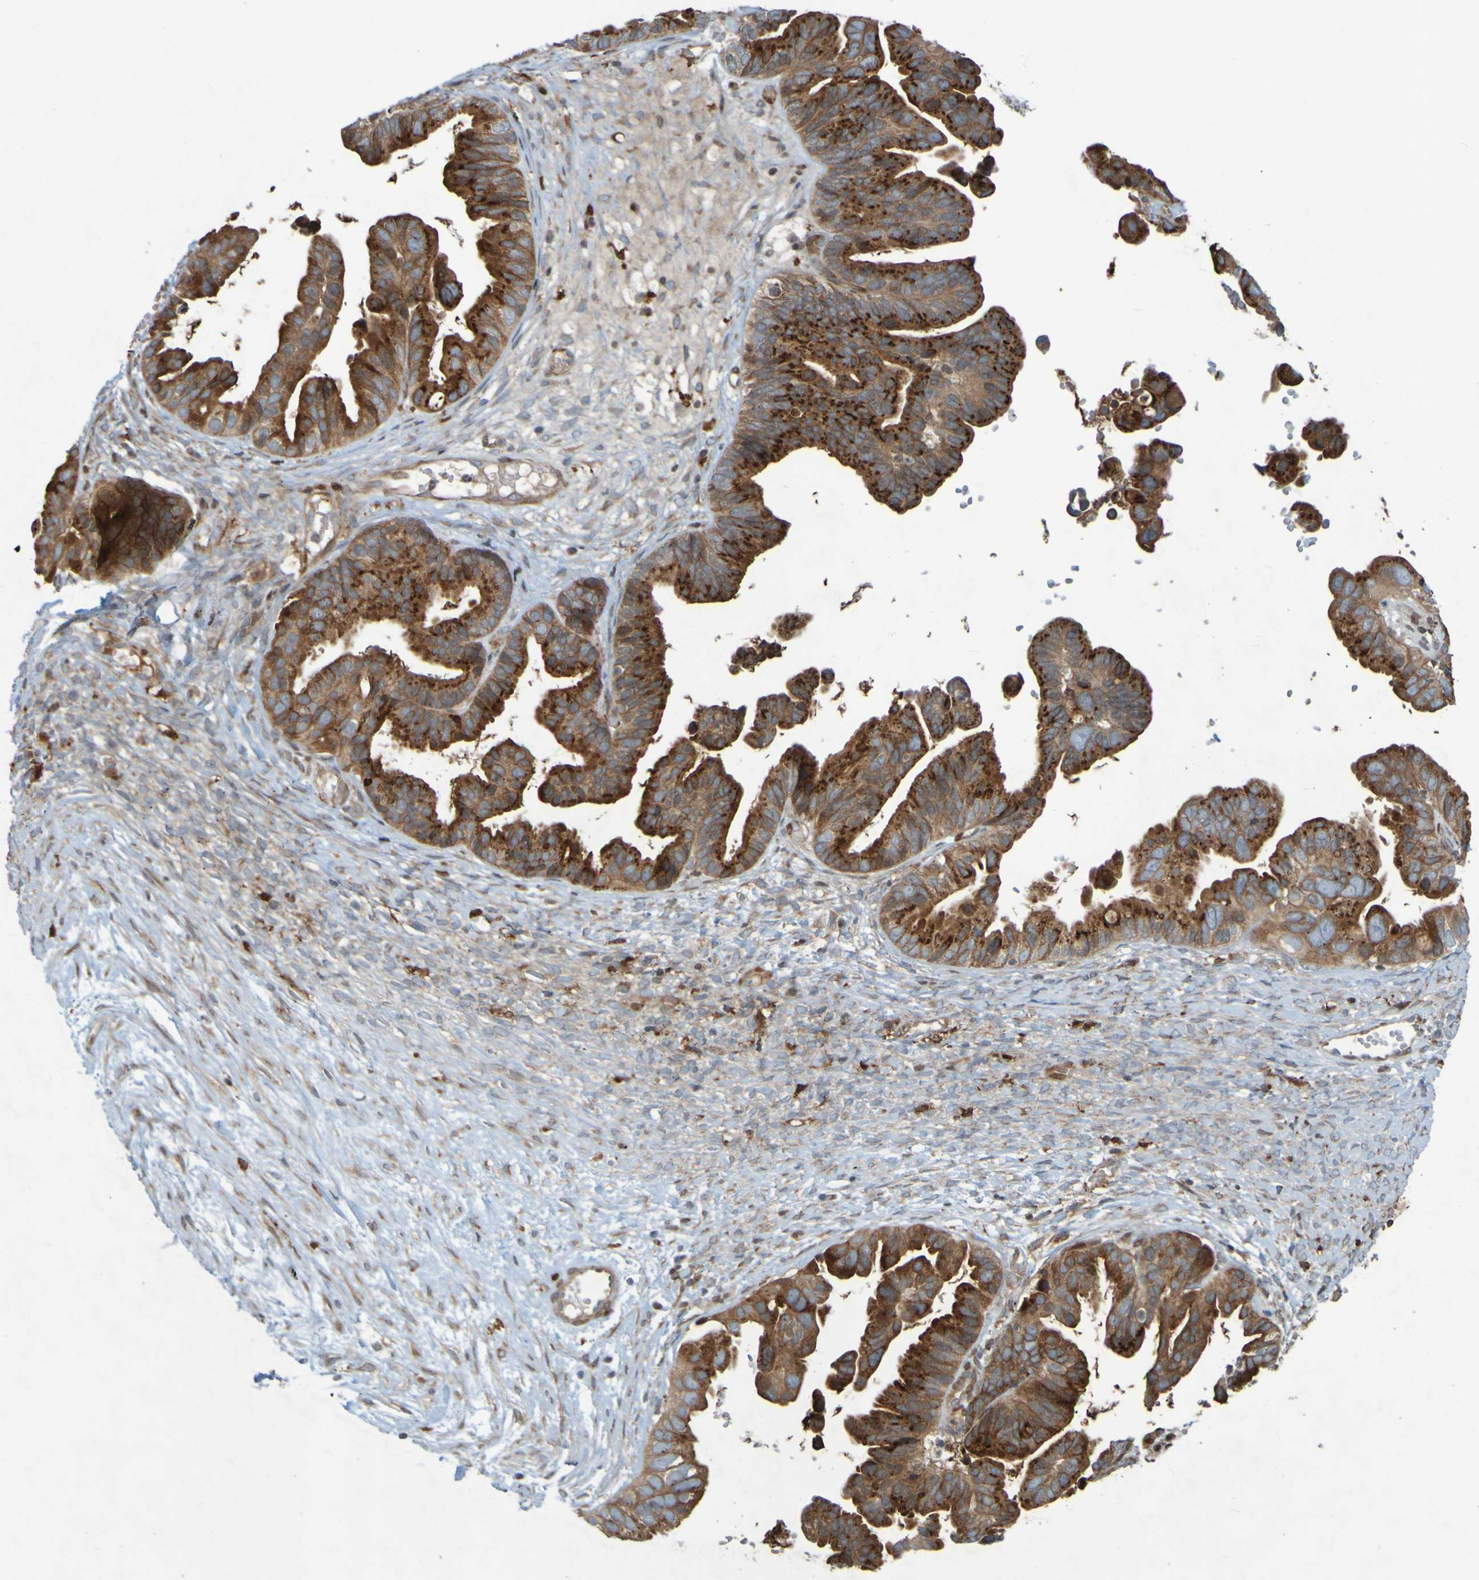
{"staining": {"intensity": "strong", "quantity": ">75%", "location": "cytoplasmic/membranous"}, "tissue": "ovarian cancer", "cell_type": "Tumor cells", "image_type": "cancer", "snomed": [{"axis": "morphology", "description": "Cystadenocarcinoma, serous, NOS"}, {"axis": "topography", "description": "Ovary"}], "caption": "Tumor cells reveal strong cytoplasmic/membranous positivity in about >75% of cells in ovarian cancer.", "gene": "GUCY1A1", "patient": {"sex": "female", "age": 56}}